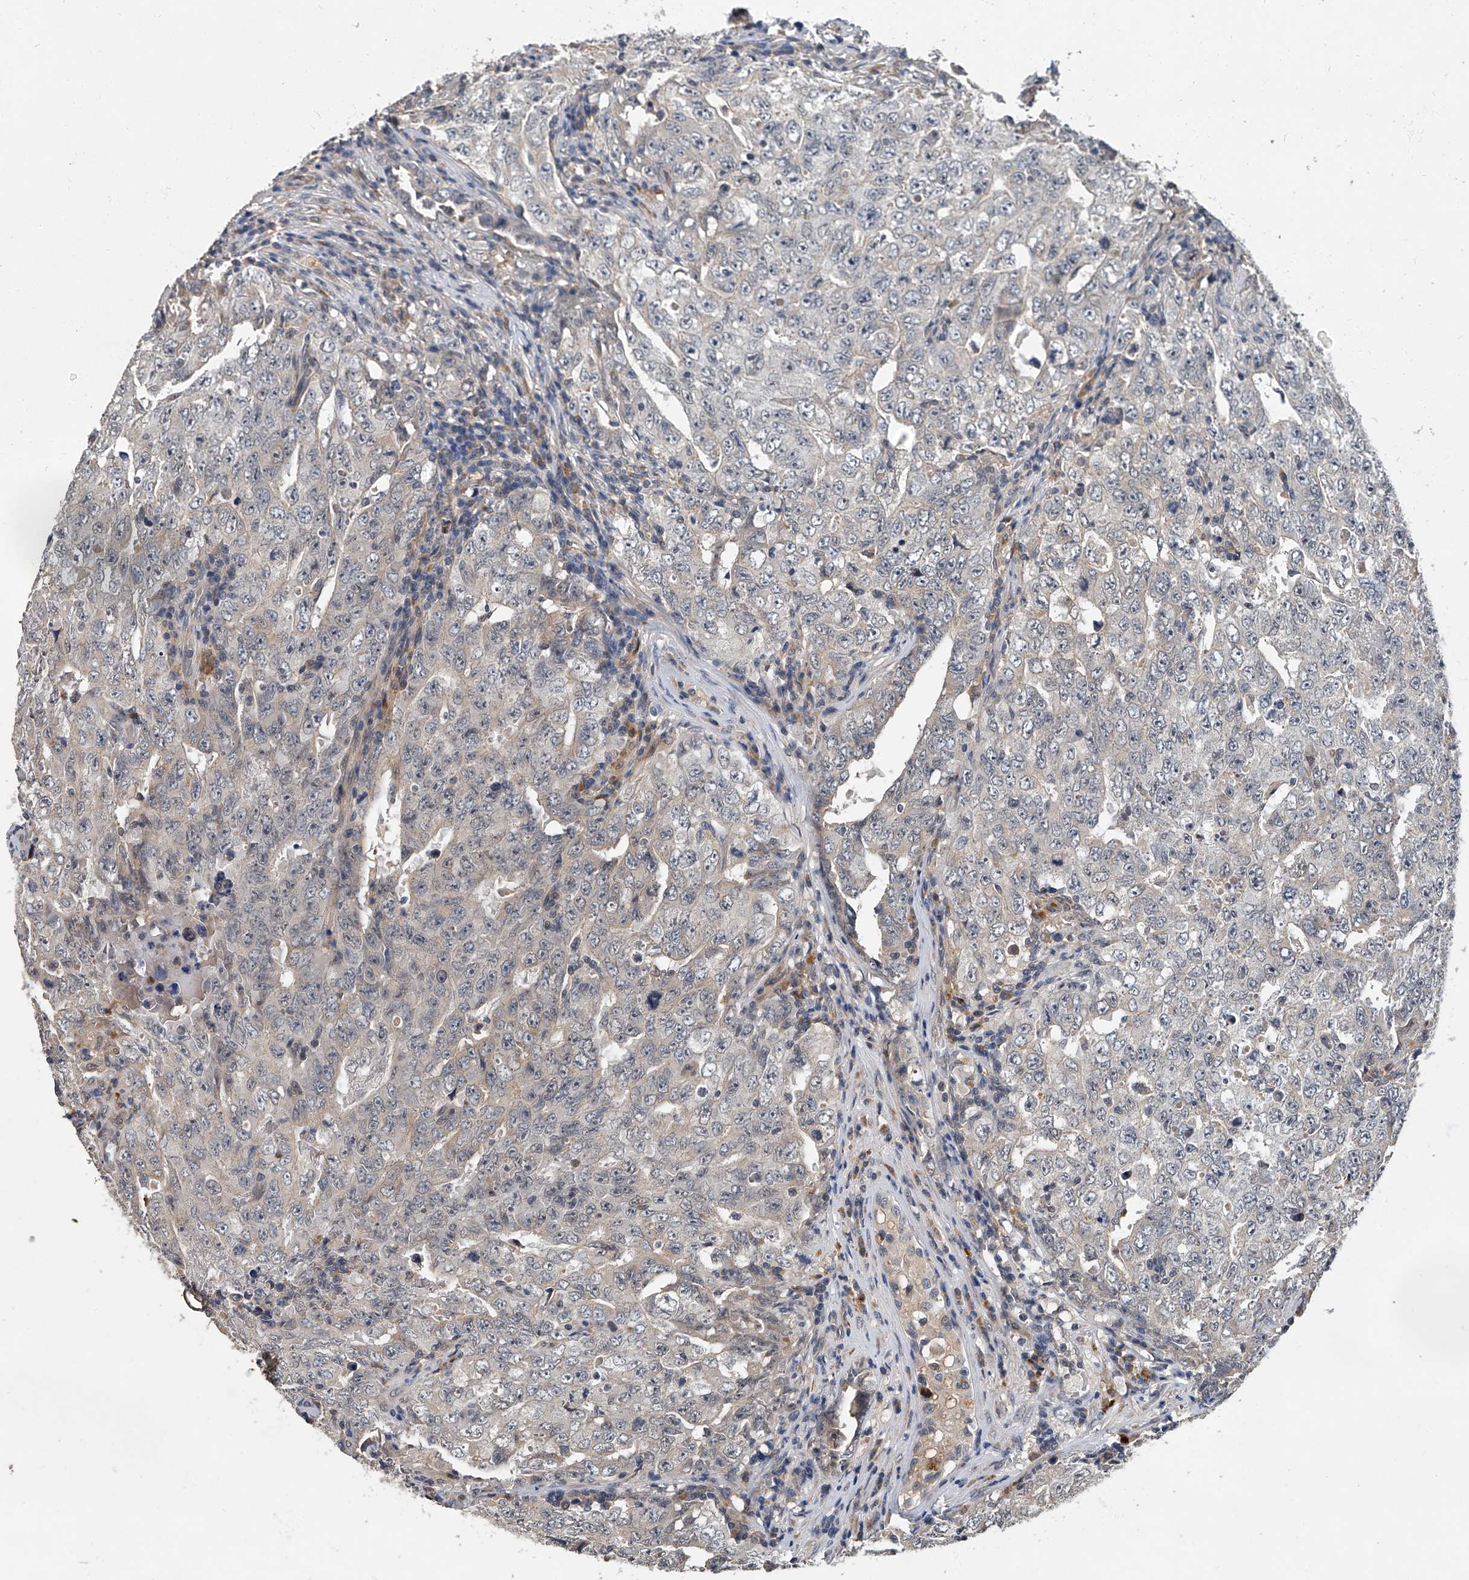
{"staining": {"intensity": "negative", "quantity": "none", "location": "none"}, "tissue": "testis cancer", "cell_type": "Tumor cells", "image_type": "cancer", "snomed": [{"axis": "morphology", "description": "Carcinoma, Embryonal, NOS"}, {"axis": "topography", "description": "Testis"}], "caption": "An immunohistochemistry histopathology image of testis cancer is shown. There is no staining in tumor cells of testis cancer.", "gene": "JAG2", "patient": {"sex": "male", "age": 26}}